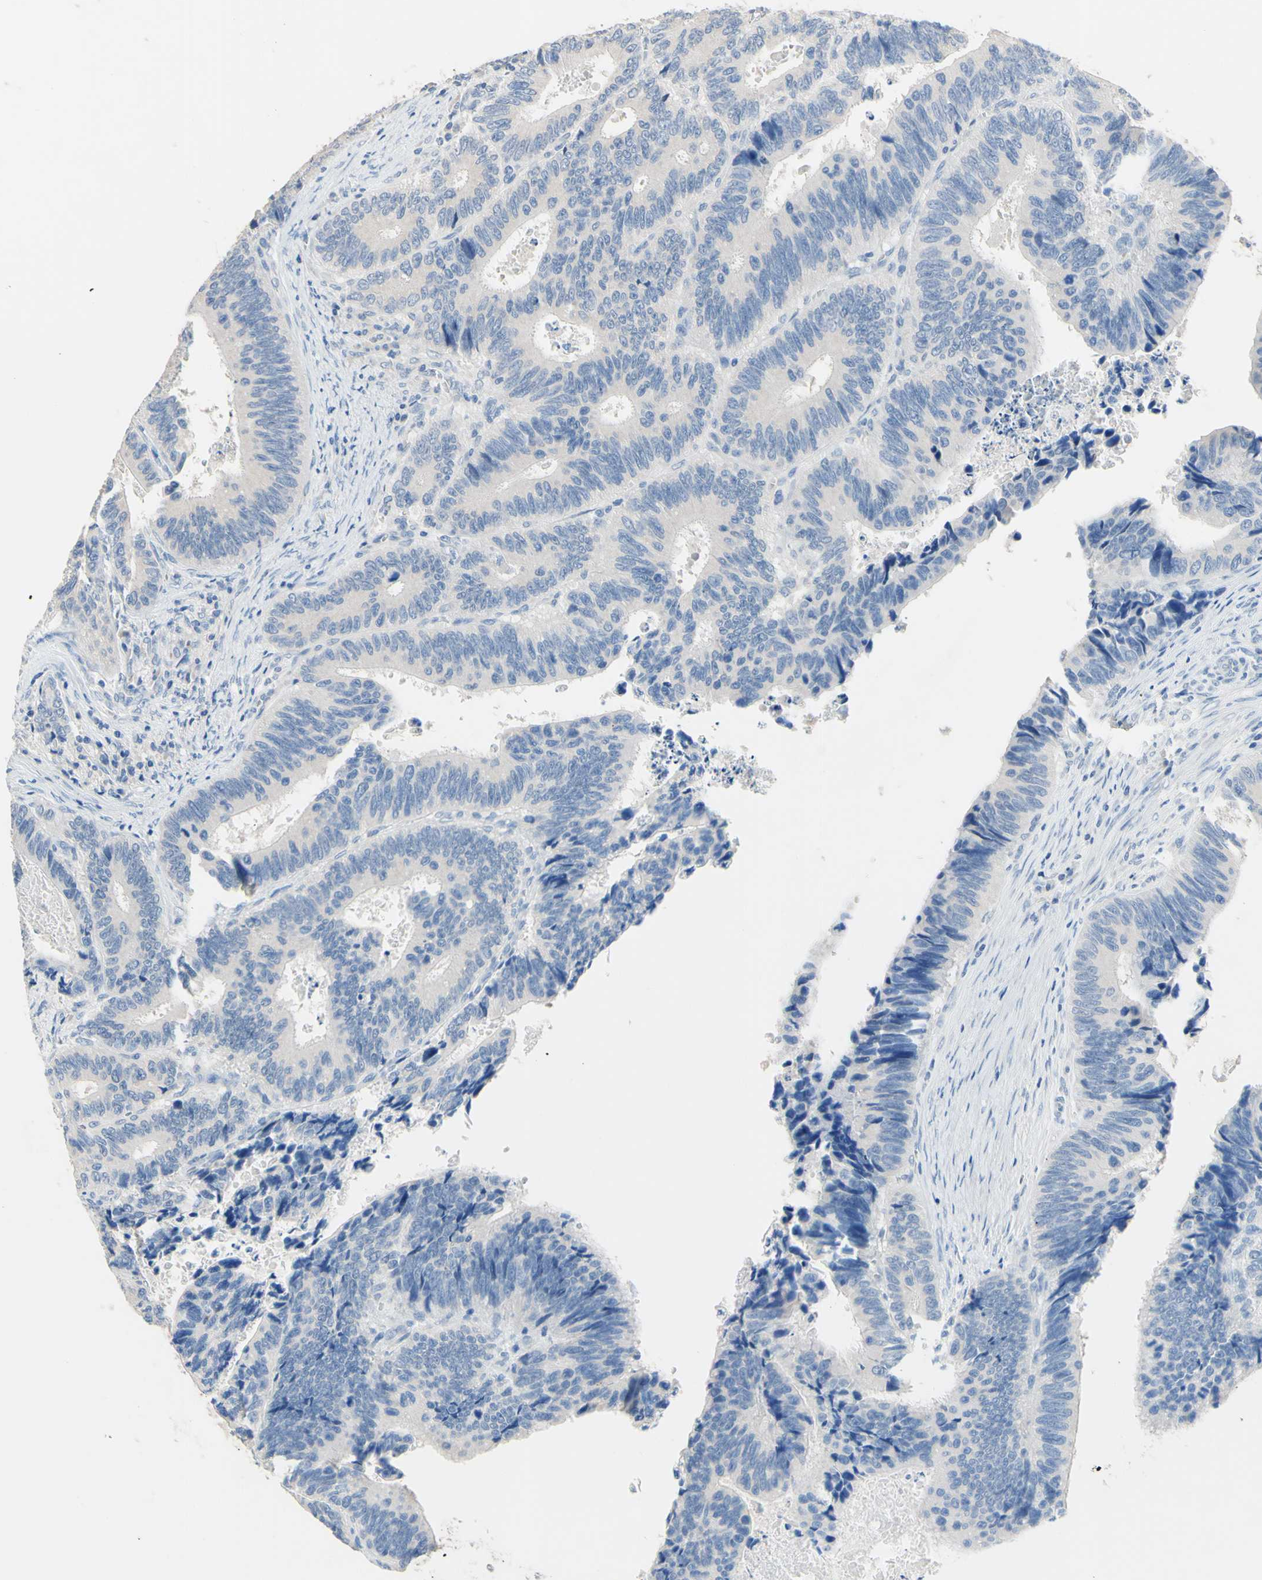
{"staining": {"intensity": "negative", "quantity": "none", "location": "none"}, "tissue": "colorectal cancer", "cell_type": "Tumor cells", "image_type": "cancer", "snomed": [{"axis": "morphology", "description": "Inflammation, NOS"}, {"axis": "morphology", "description": "Adenocarcinoma, NOS"}, {"axis": "topography", "description": "Colon"}], "caption": "The photomicrograph exhibits no staining of tumor cells in colorectal cancer (adenocarcinoma).", "gene": "CDON", "patient": {"sex": "male", "age": 72}}